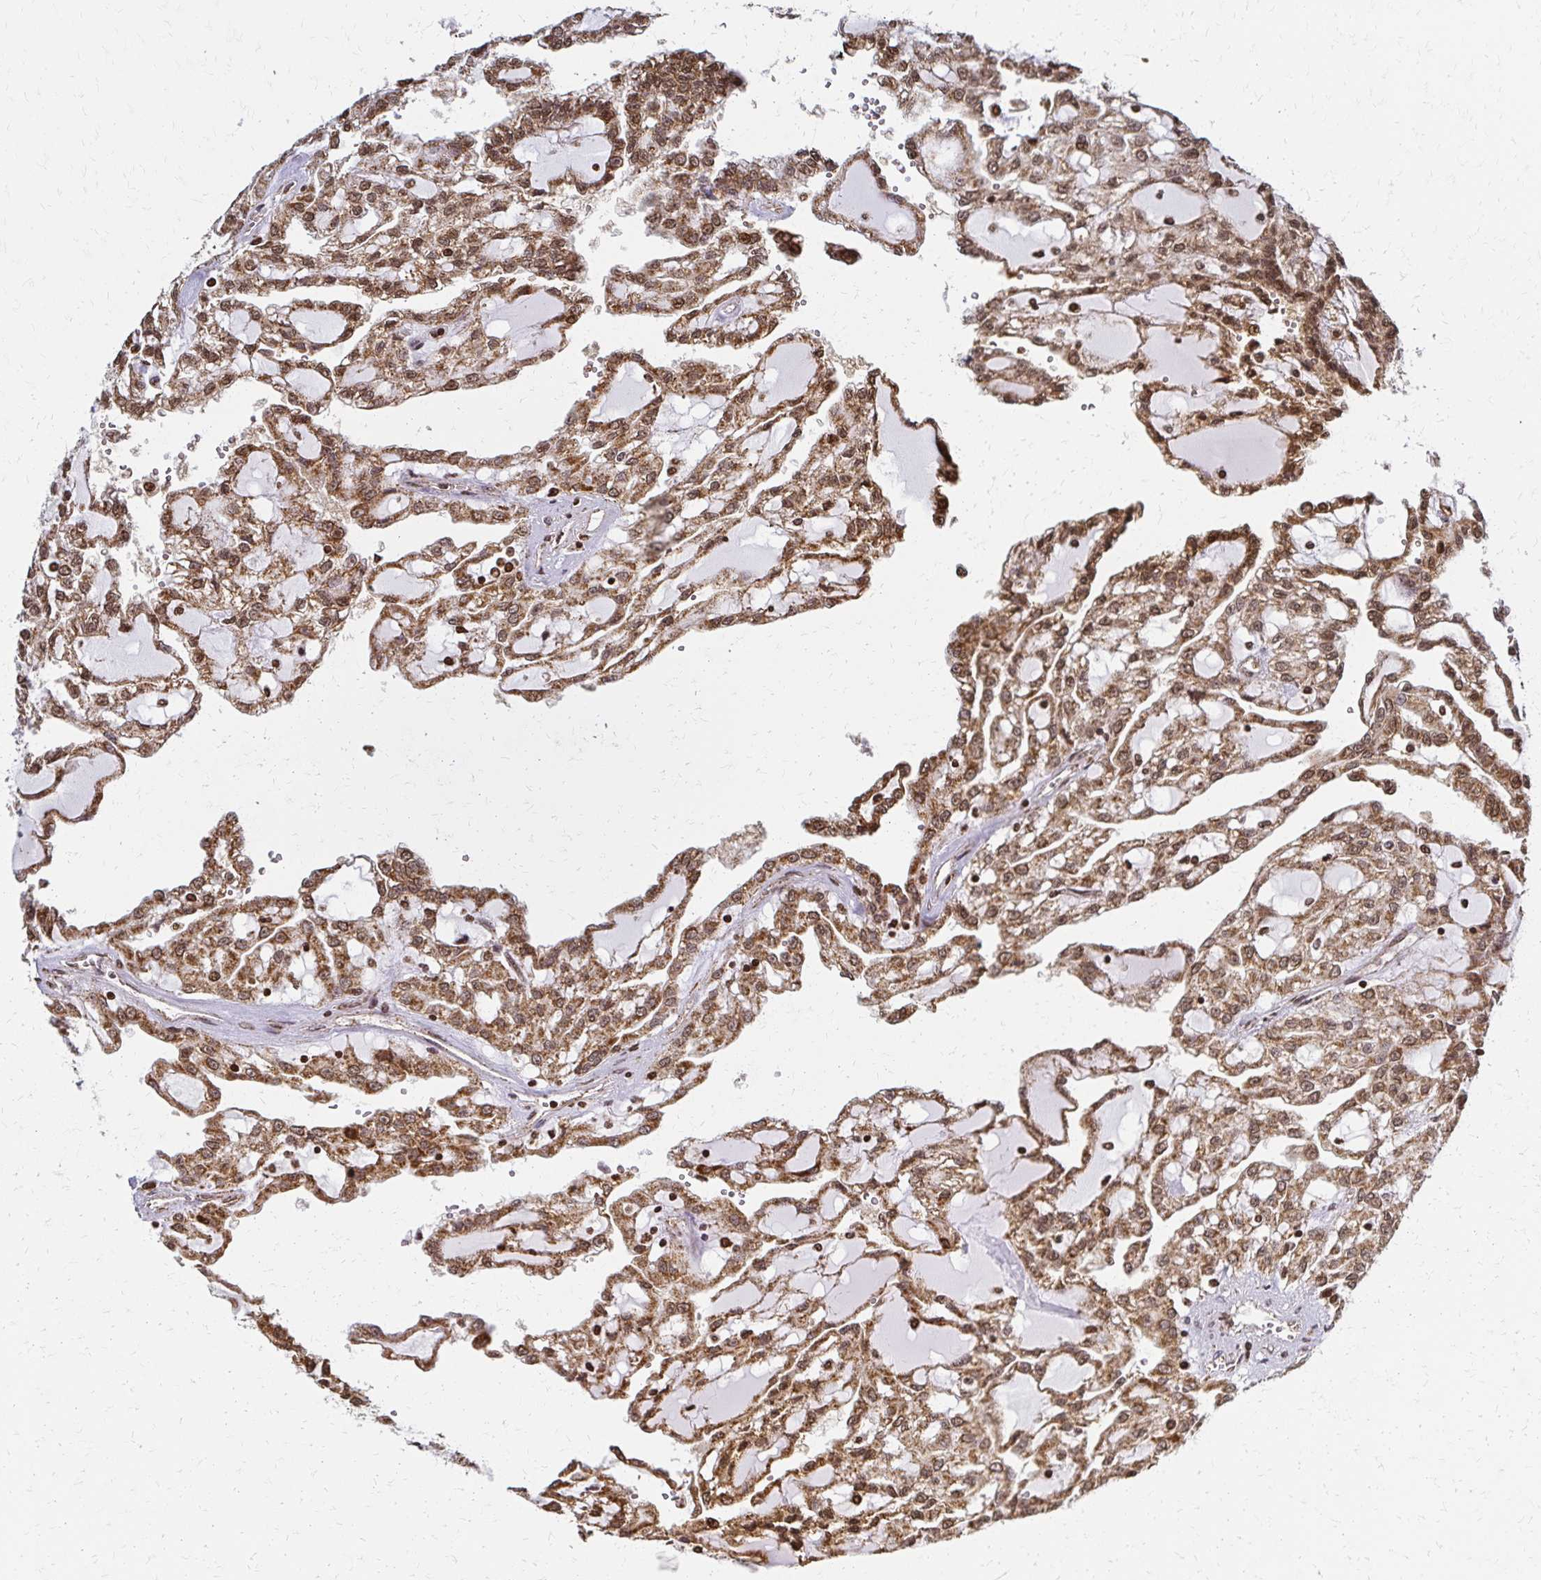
{"staining": {"intensity": "moderate", "quantity": ">75%", "location": "cytoplasmic/membranous,nuclear"}, "tissue": "renal cancer", "cell_type": "Tumor cells", "image_type": "cancer", "snomed": [{"axis": "morphology", "description": "Adenocarcinoma, NOS"}, {"axis": "topography", "description": "Kidney"}], "caption": "This is an image of IHC staining of renal adenocarcinoma, which shows moderate staining in the cytoplasmic/membranous and nuclear of tumor cells.", "gene": "HOXA9", "patient": {"sex": "male", "age": 63}}